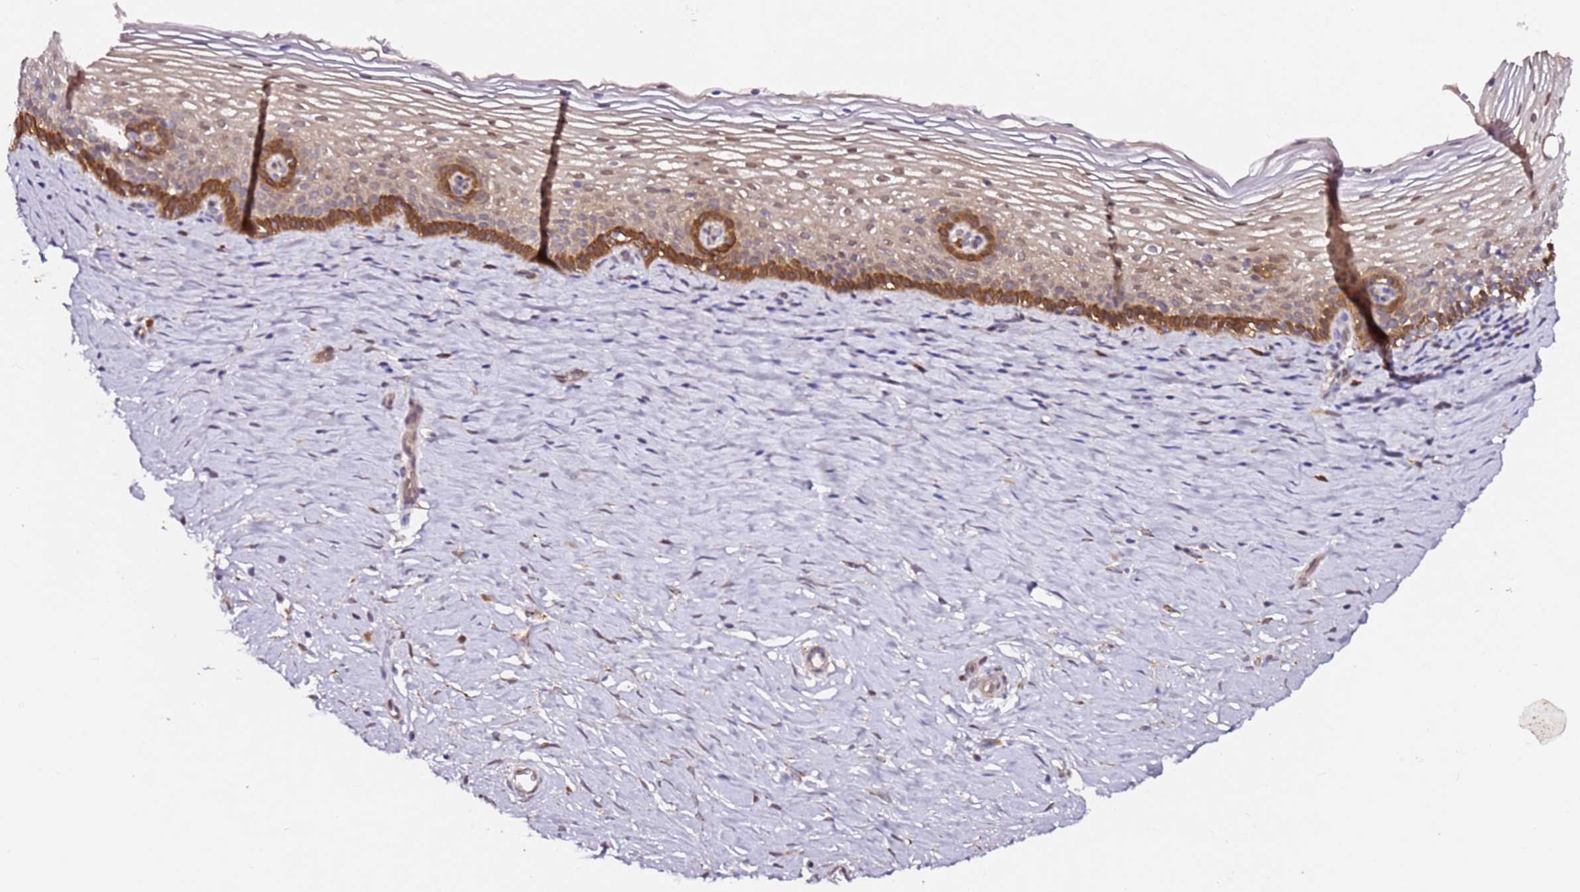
{"staining": {"intensity": "weak", "quantity": "25%-75%", "location": "cytoplasmic/membranous"}, "tissue": "cervix", "cell_type": "Glandular cells", "image_type": "normal", "snomed": [{"axis": "morphology", "description": "Normal tissue, NOS"}, {"axis": "topography", "description": "Cervix"}], "caption": "Human cervix stained with a protein marker demonstrates weak staining in glandular cells.", "gene": "ALG11", "patient": {"sex": "female", "age": 33}}